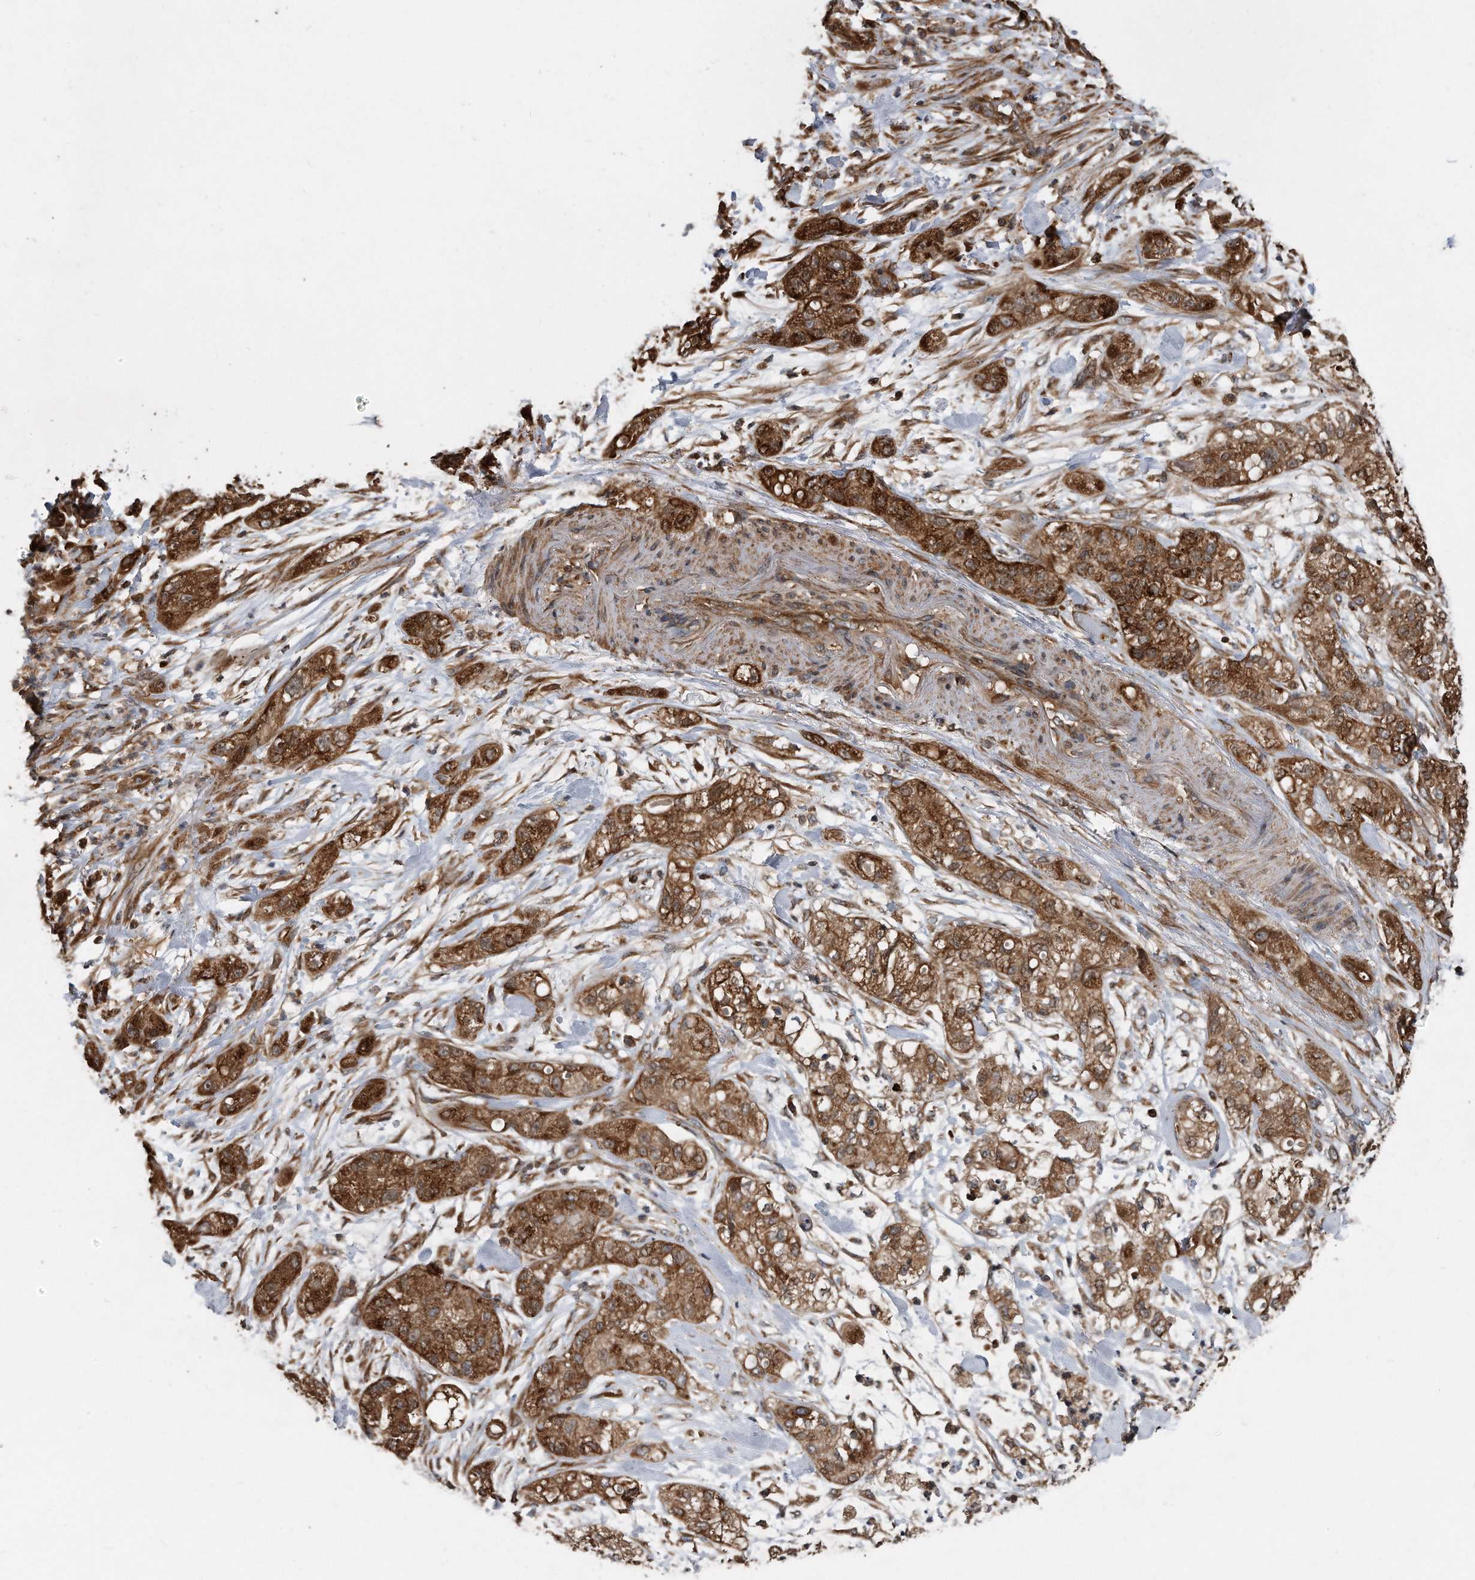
{"staining": {"intensity": "strong", "quantity": ">75%", "location": "cytoplasmic/membranous"}, "tissue": "pancreatic cancer", "cell_type": "Tumor cells", "image_type": "cancer", "snomed": [{"axis": "morphology", "description": "Adenocarcinoma, NOS"}, {"axis": "topography", "description": "Pancreas"}], "caption": "Pancreatic cancer stained for a protein (brown) exhibits strong cytoplasmic/membranous positive expression in about >75% of tumor cells.", "gene": "FAM136A", "patient": {"sex": "female", "age": 78}}